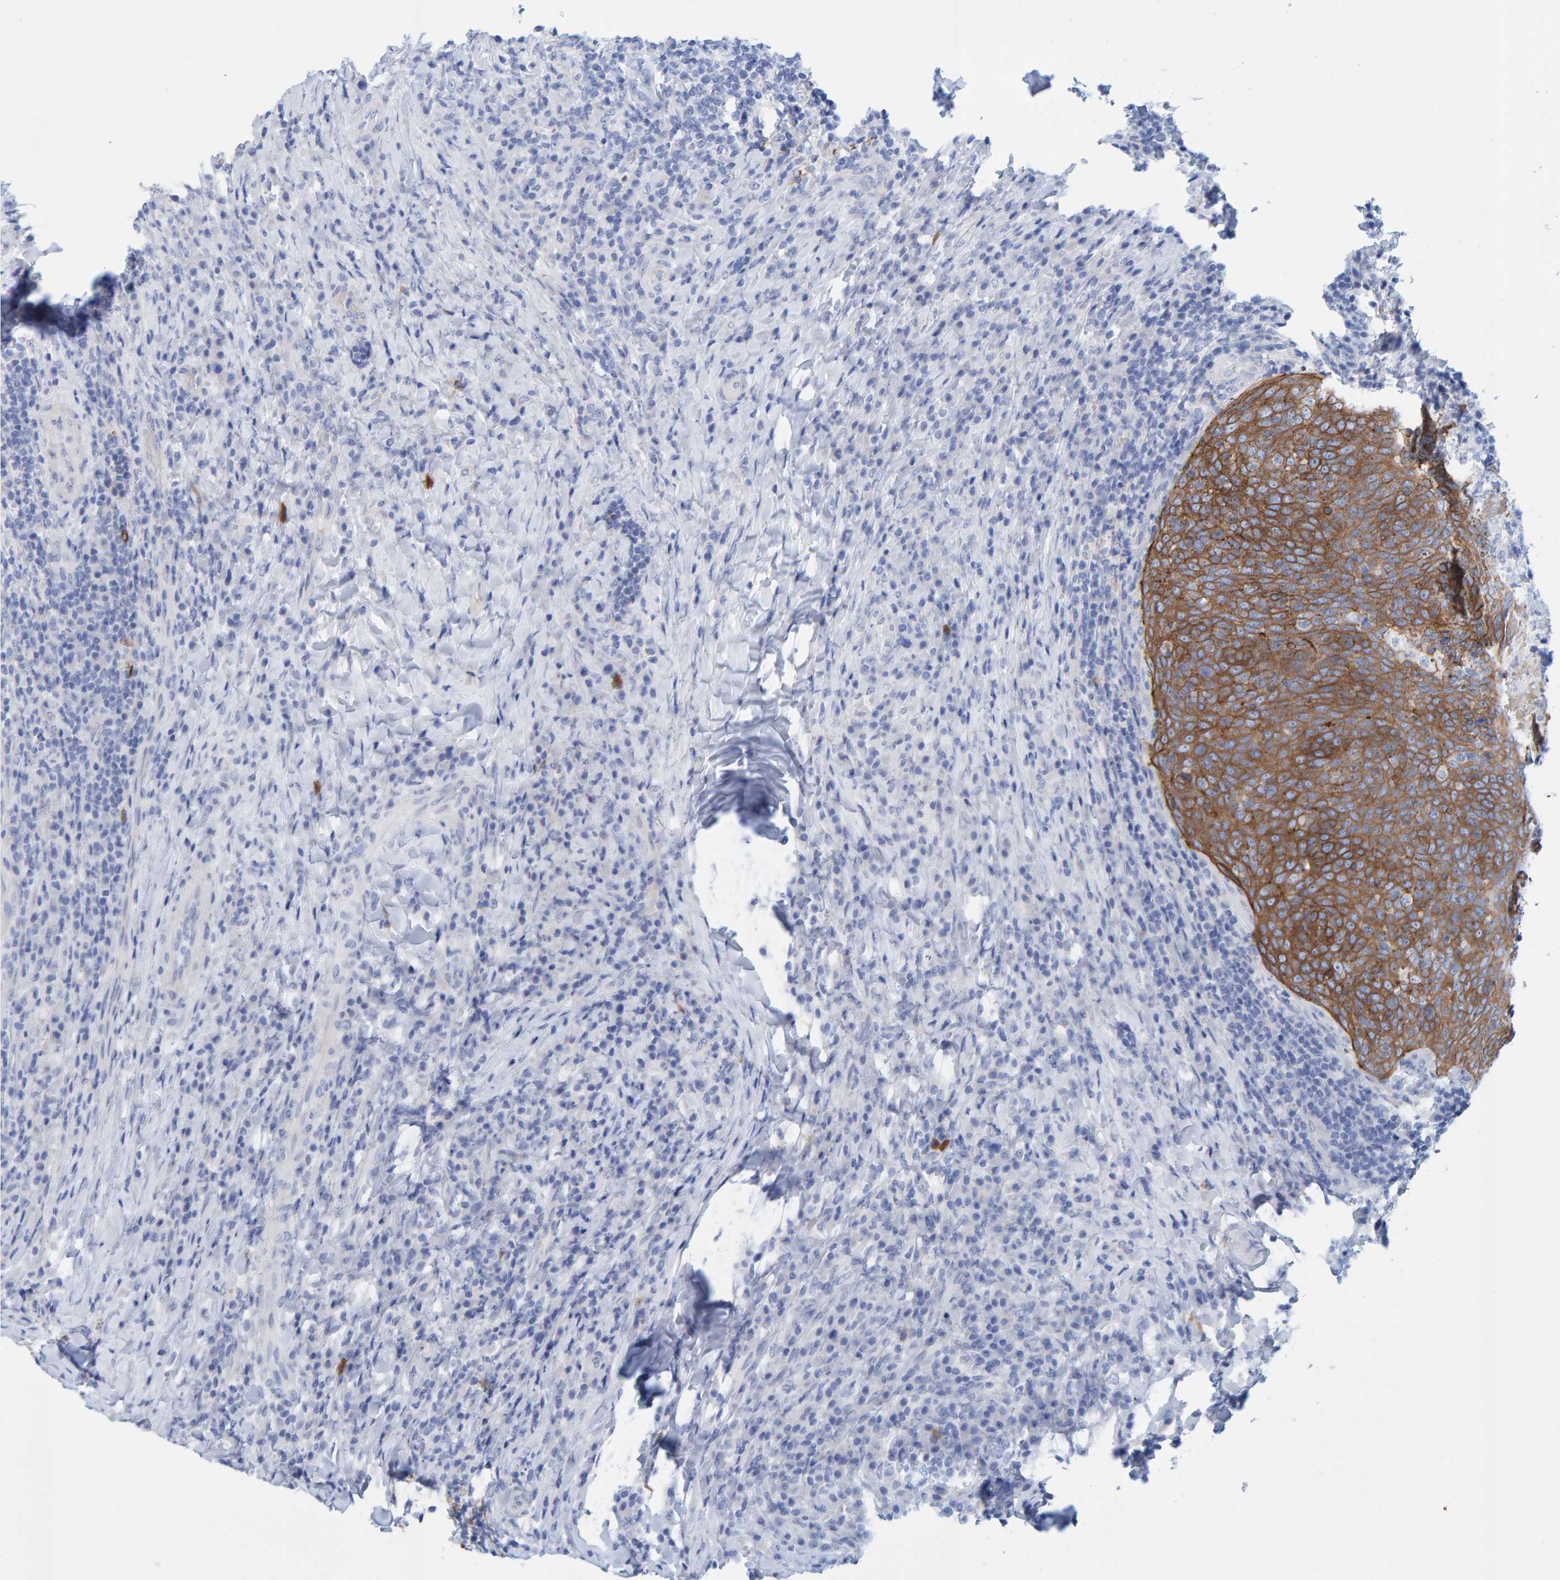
{"staining": {"intensity": "moderate", "quantity": ">75%", "location": "cytoplasmic/membranous"}, "tissue": "head and neck cancer", "cell_type": "Tumor cells", "image_type": "cancer", "snomed": [{"axis": "morphology", "description": "Squamous cell carcinoma, NOS"}, {"axis": "morphology", "description": "Squamous cell carcinoma, metastatic, NOS"}, {"axis": "topography", "description": "Lymph node"}, {"axis": "topography", "description": "Head-Neck"}], "caption": "Metastatic squamous cell carcinoma (head and neck) stained for a protein (brown) exhibits moderate cytoplasmic/membranous positive staining in about >75% of tumor cells.", "gene": "JAKMIP3", "patient": {"sex": "male", "age": 62}}